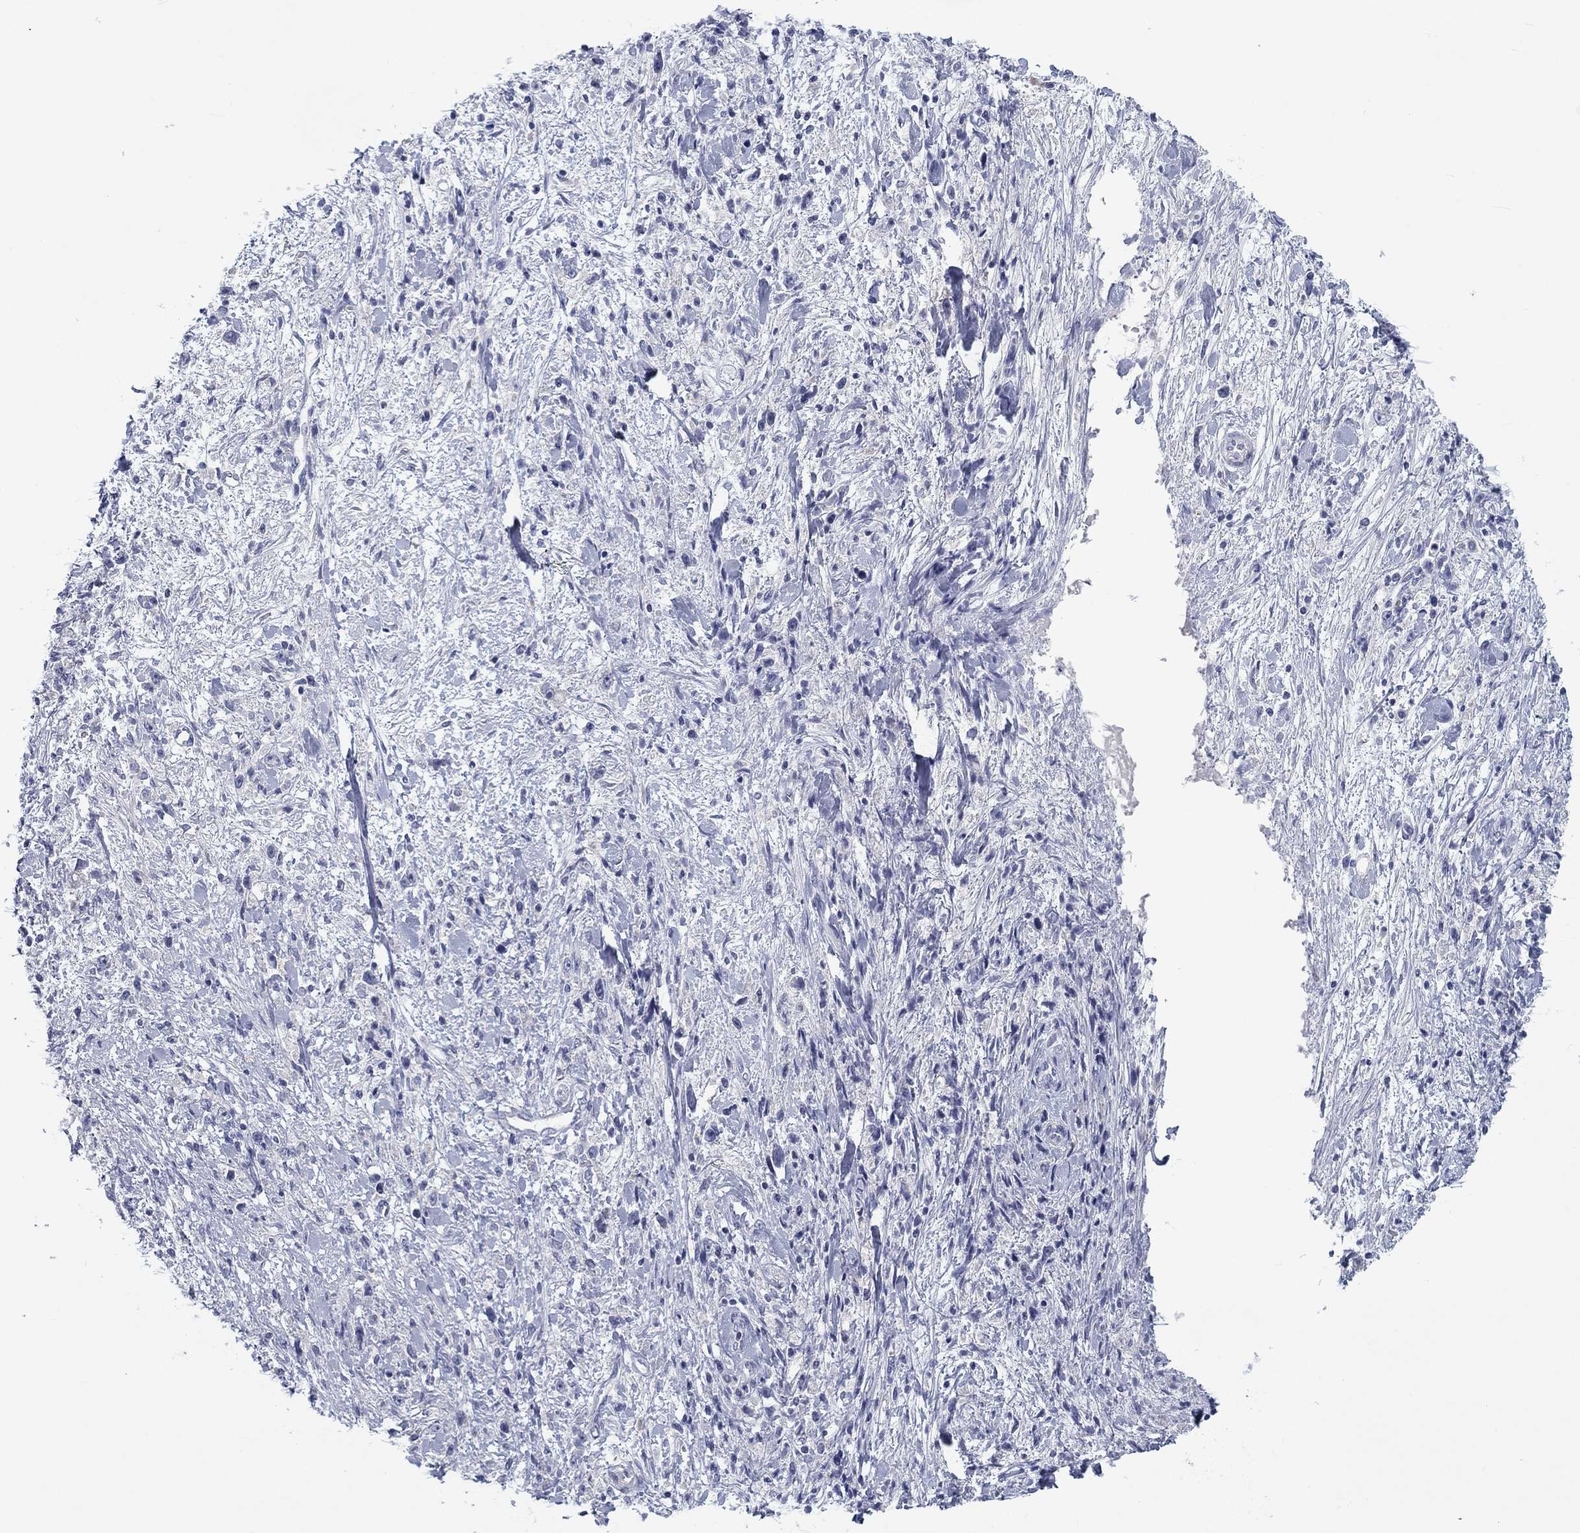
{"staining": {"intensity": "negative", "quantity": "none", "location": "none"}, "tissue": "stomach cancer", "cell_type": "Tumor cells", "image_type": "cancer", "snomed": [{"axis": "morphology", "description": "Adenocarcinoma, NOS"}, {"axis": "topography", "description": "Stomach"}], "caption": "An immunohistochemistry micrograph of stomach cancer (adenocarcinoma) is shown. There is no staining in tumor cells of stomach cancer (adenocarcinoma).", "gene": "CALB1", "patient": {"sex": "female", "age": 59}}